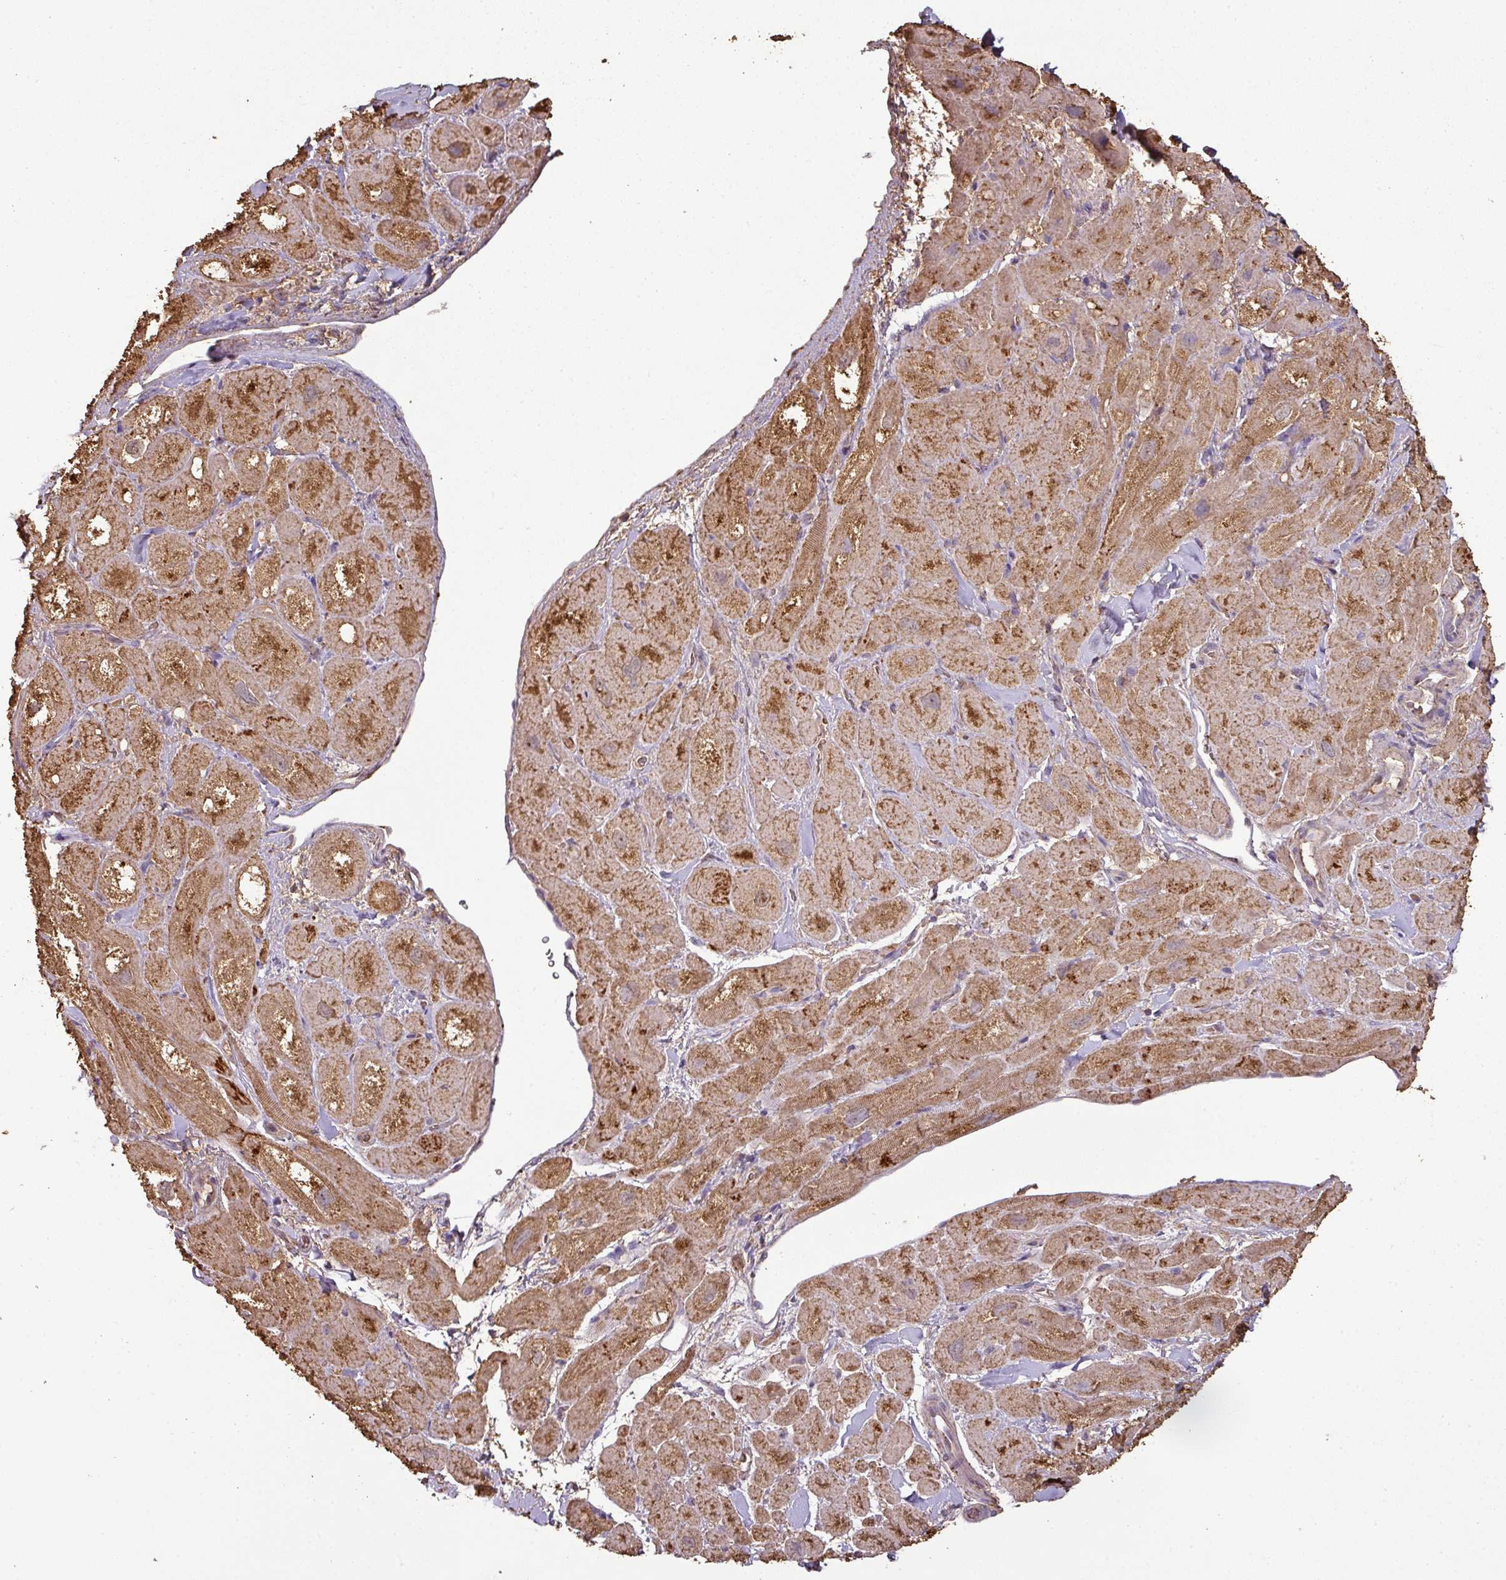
{"staining": {"intensity": "moderate", "quantity": ">75%", "location": "cytoplasmic/membranous"}, "tissue": "heart muscle", "cell_type": "Cardiomyocytes", "image_type": "normal", "snomed": [{"axis": "morphology", "description": "Normal tissue, NOS"}, {"axis": "topography", "description": "Heart"}], "caption": "A brown stain highlights moderate cytoplasmic/membranous expression of a protein in cardiomyocytes of unremarkable heart muscle.", "gene": "ATAT1", "patient": {"sex": "male", "age": 49}}